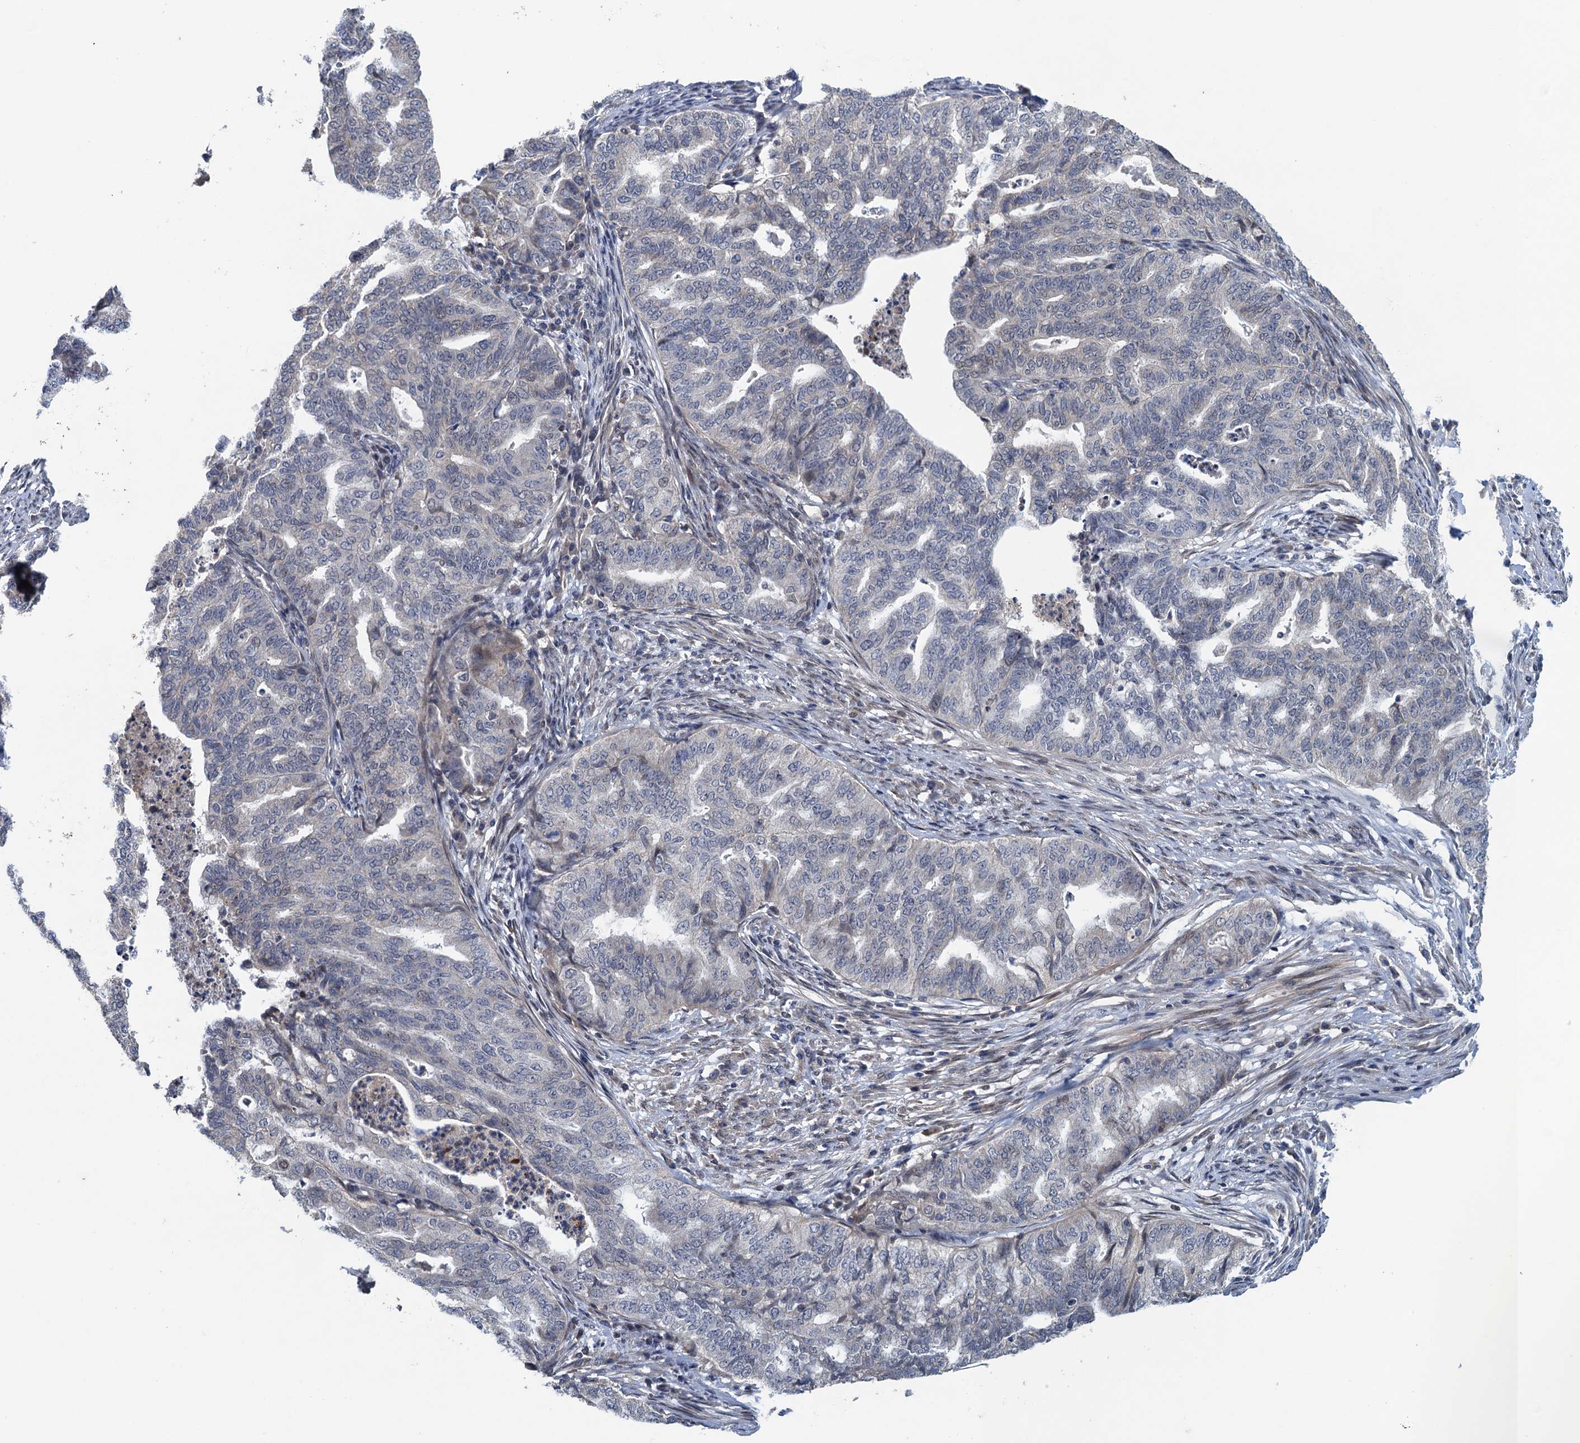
{"staining": {"intensity": "strong", "quantity": "<25%", "location": "cytoplasmic/membranous"}, "tissue": "endometrial cancer", "cell_type": "Tumor cells", "image_type": "cancer", "snomed": [{"axis": "morphology", "description": "Adenocarcinoma, NOS"}, {"axis": "topography", "description": "Endometrium"}], "caption": "A brown stain labels strong cytoplasmic/membranous positivity of a protein in human adenocarcinoma (endometrial) tumor cells. (Stains: DAB (3,3'-diaminobenzidine) in brown, nuclei in blue, Microscopy: brightfield microscopy at high magnification).", "gene": "MDM1", "patient": {"sex": "female", "age": 79}}